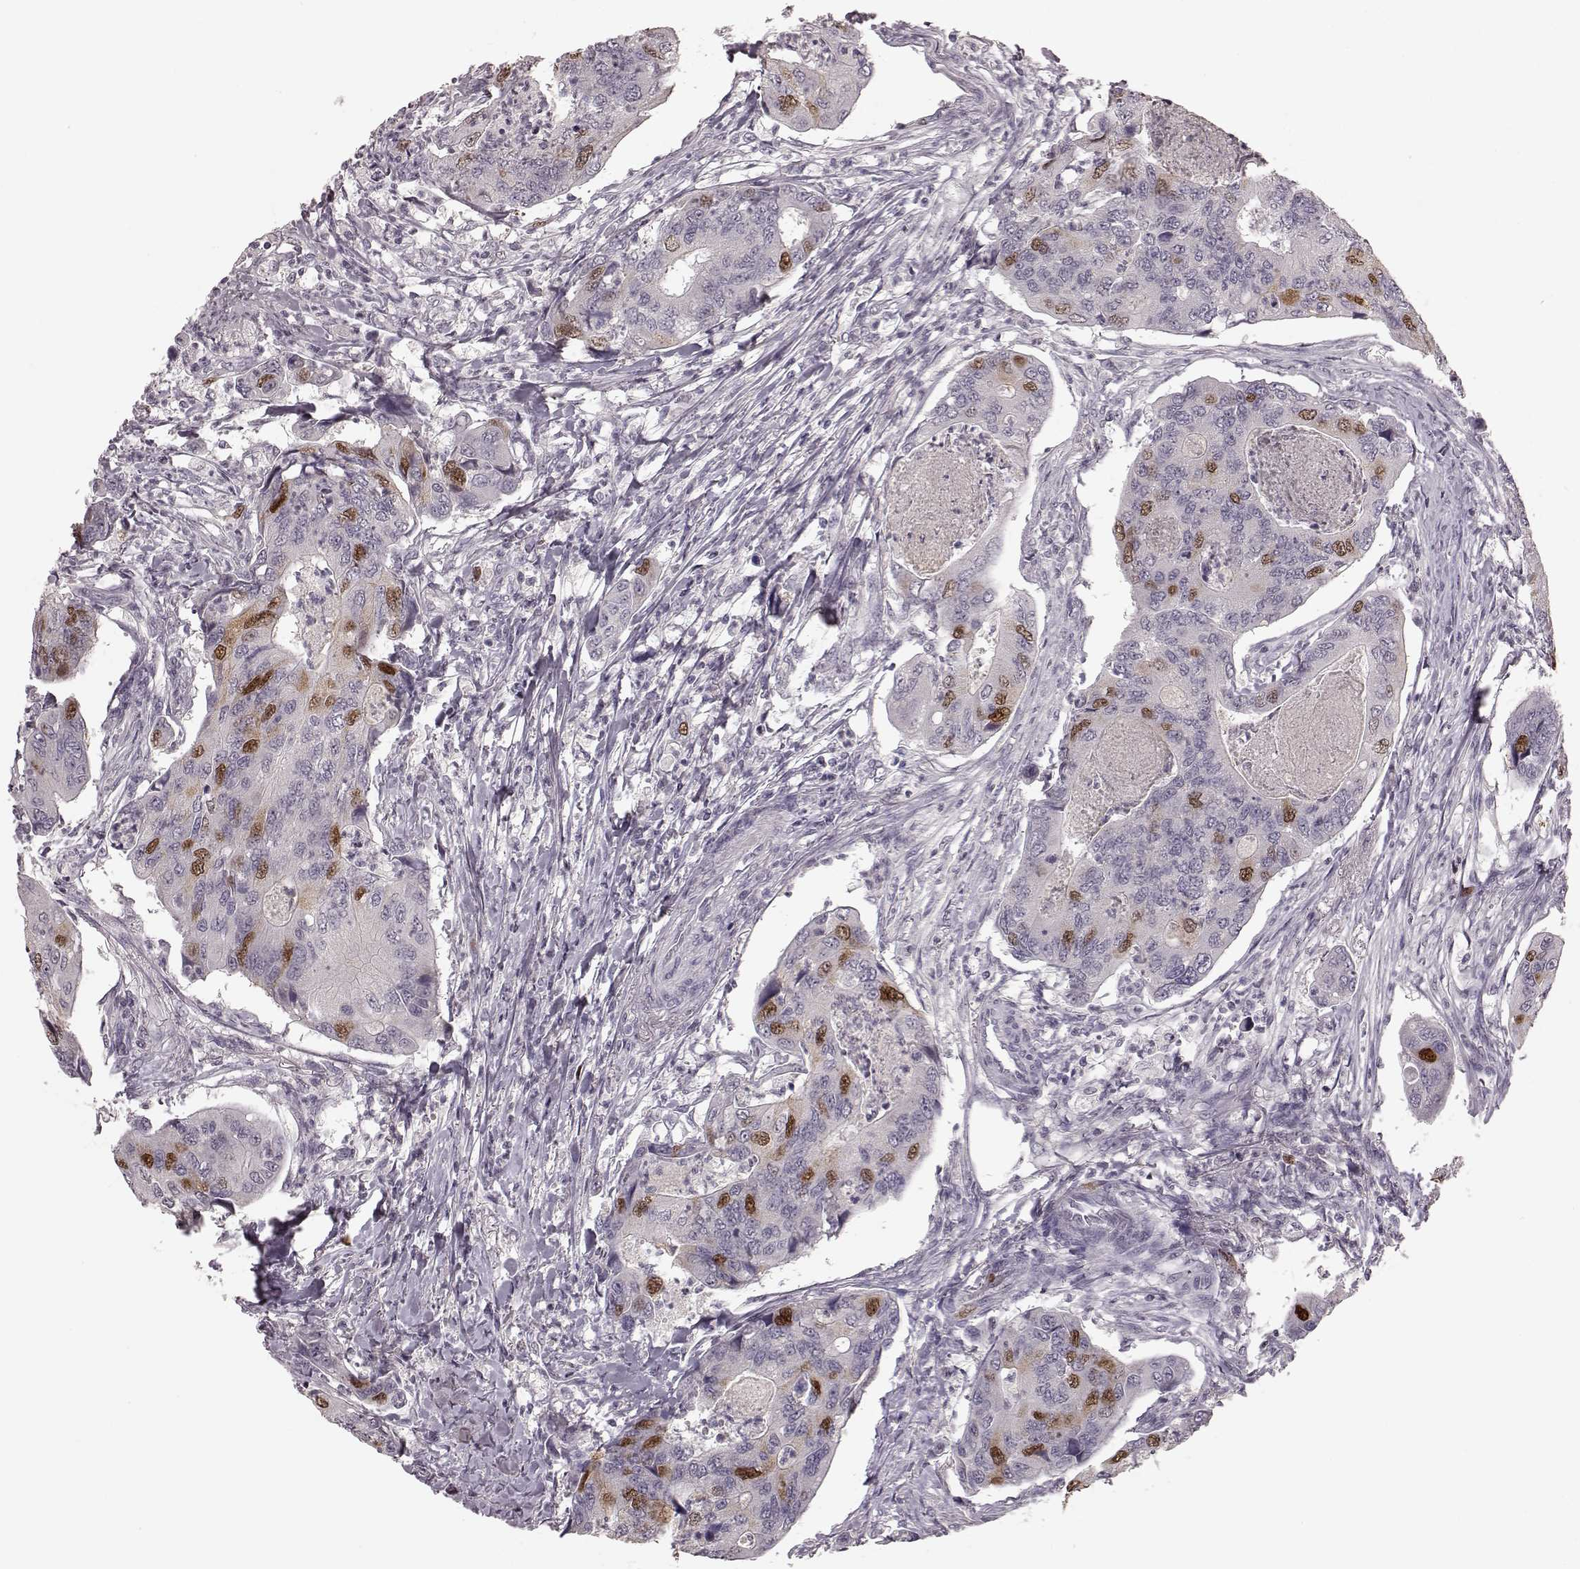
{"staining": {"intensity": "strong", "quantity": "<25%", "location": "nuclear"}, "tissue": "colorectal cancer", "cell_type": "Tumor cells", "image_type": "cancer", "snomed": [{"axis": "morphology", "description": "Adenocarcinoma, NOS"}, {"axis": "topography", "description": "Colon"}], "caption": "The image exhibits immunohistochemical staining of adenocarcinoma (colorectal). There is strong nuclear expression is identified in approximately <25% of tumor cells.", "gene": "CCNA2", "patient": {"sex": "female", "age": 67}}